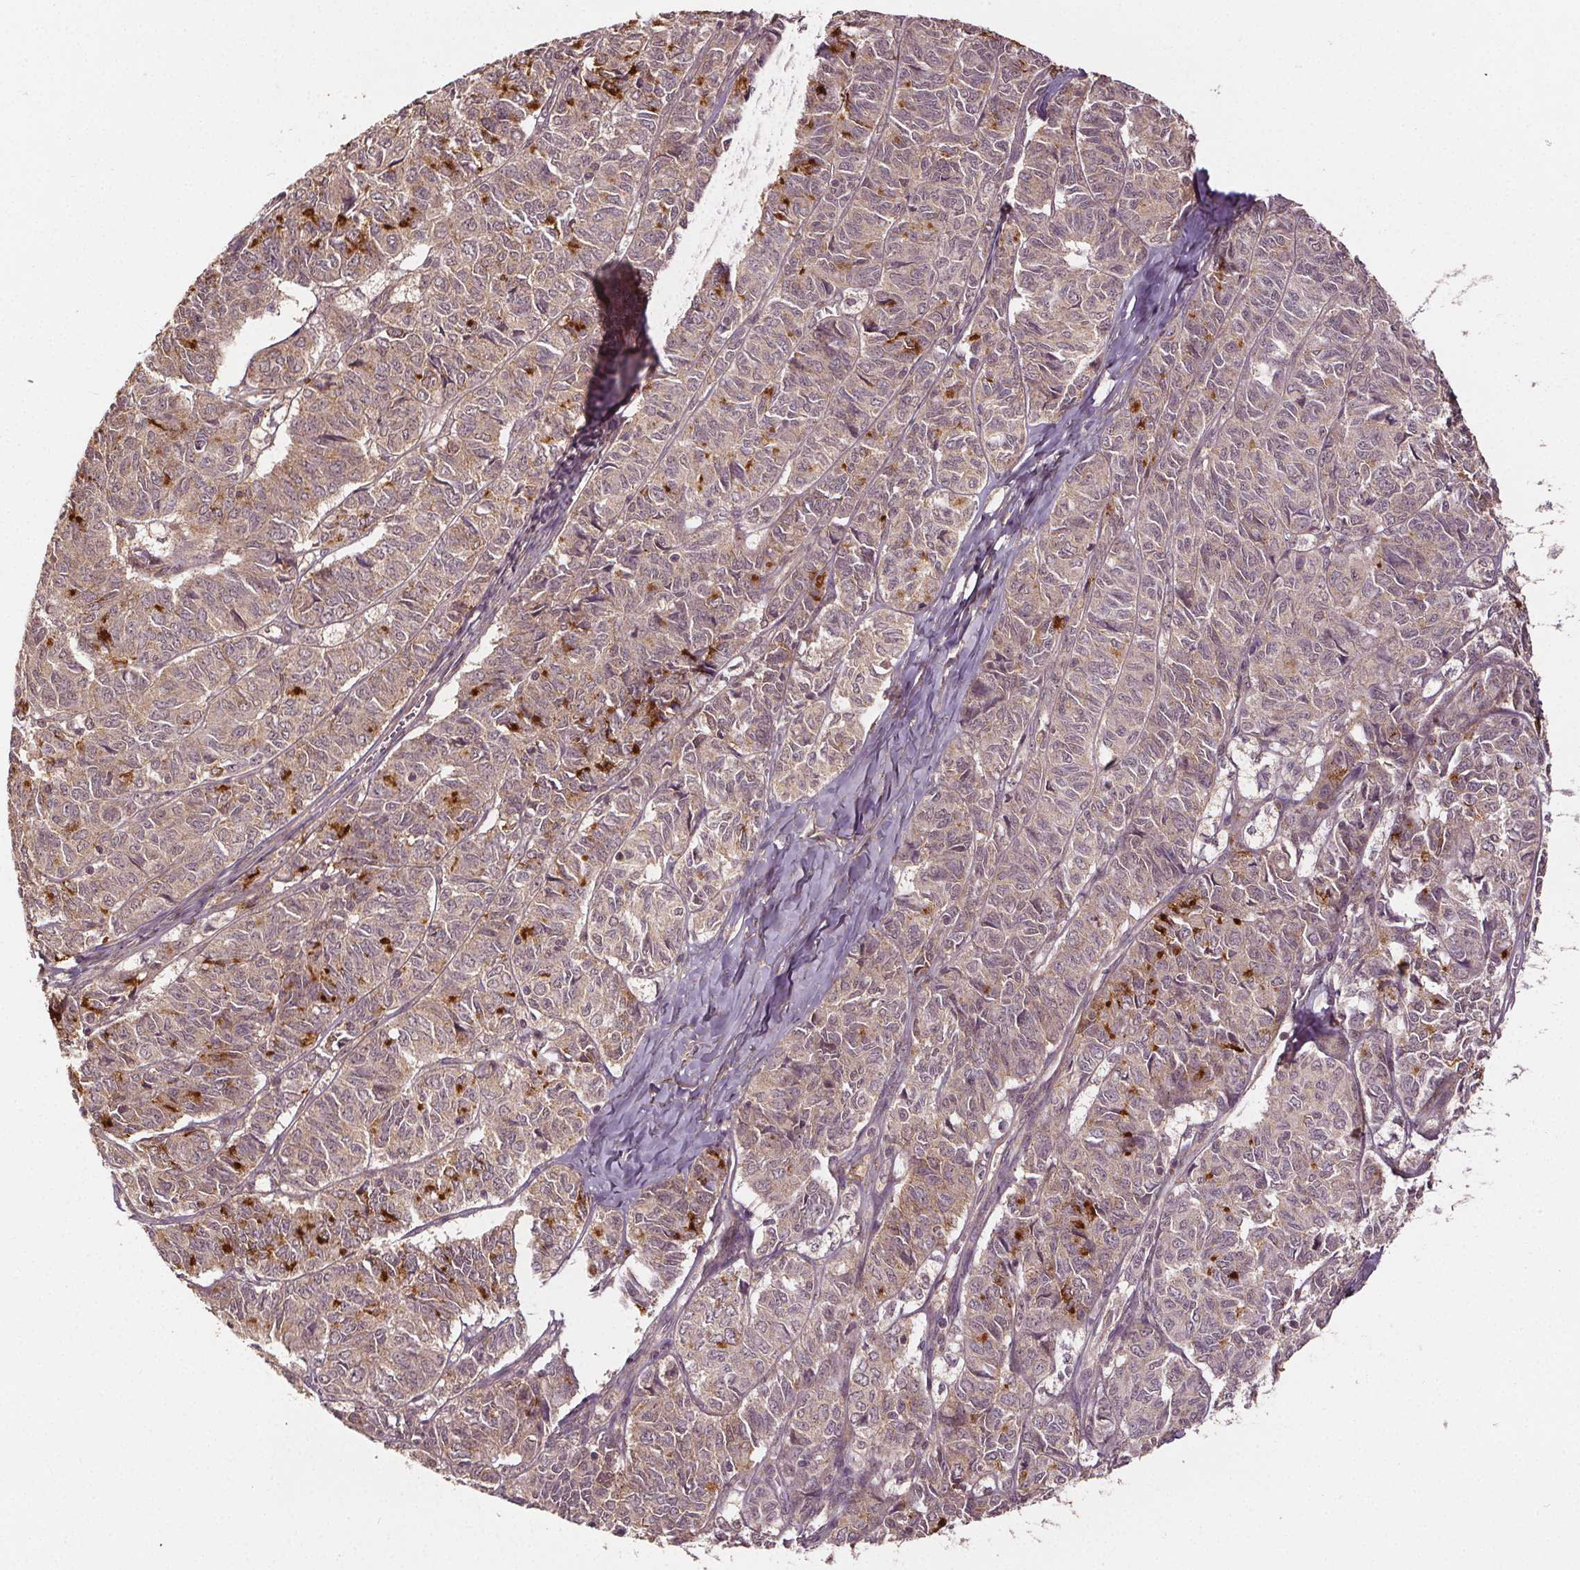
{"staining": {"intensity": "negative", "quantity": "none", "location": "none"}, "tissue": "ovarian cancer", "cell_type": "Tumor cells", "image_type": "cancer", "snomed": [{"axis": "morphology", "description": "Carcinoma, endometroid"}, {"axis": "topography", "description": "Ovary"}], "caption": "There is no significant expression in tumor cells of endometroid carcinoma (ovarian).", "gene": "EPHB3", "patient": {"sex": "female", "age": 80}}